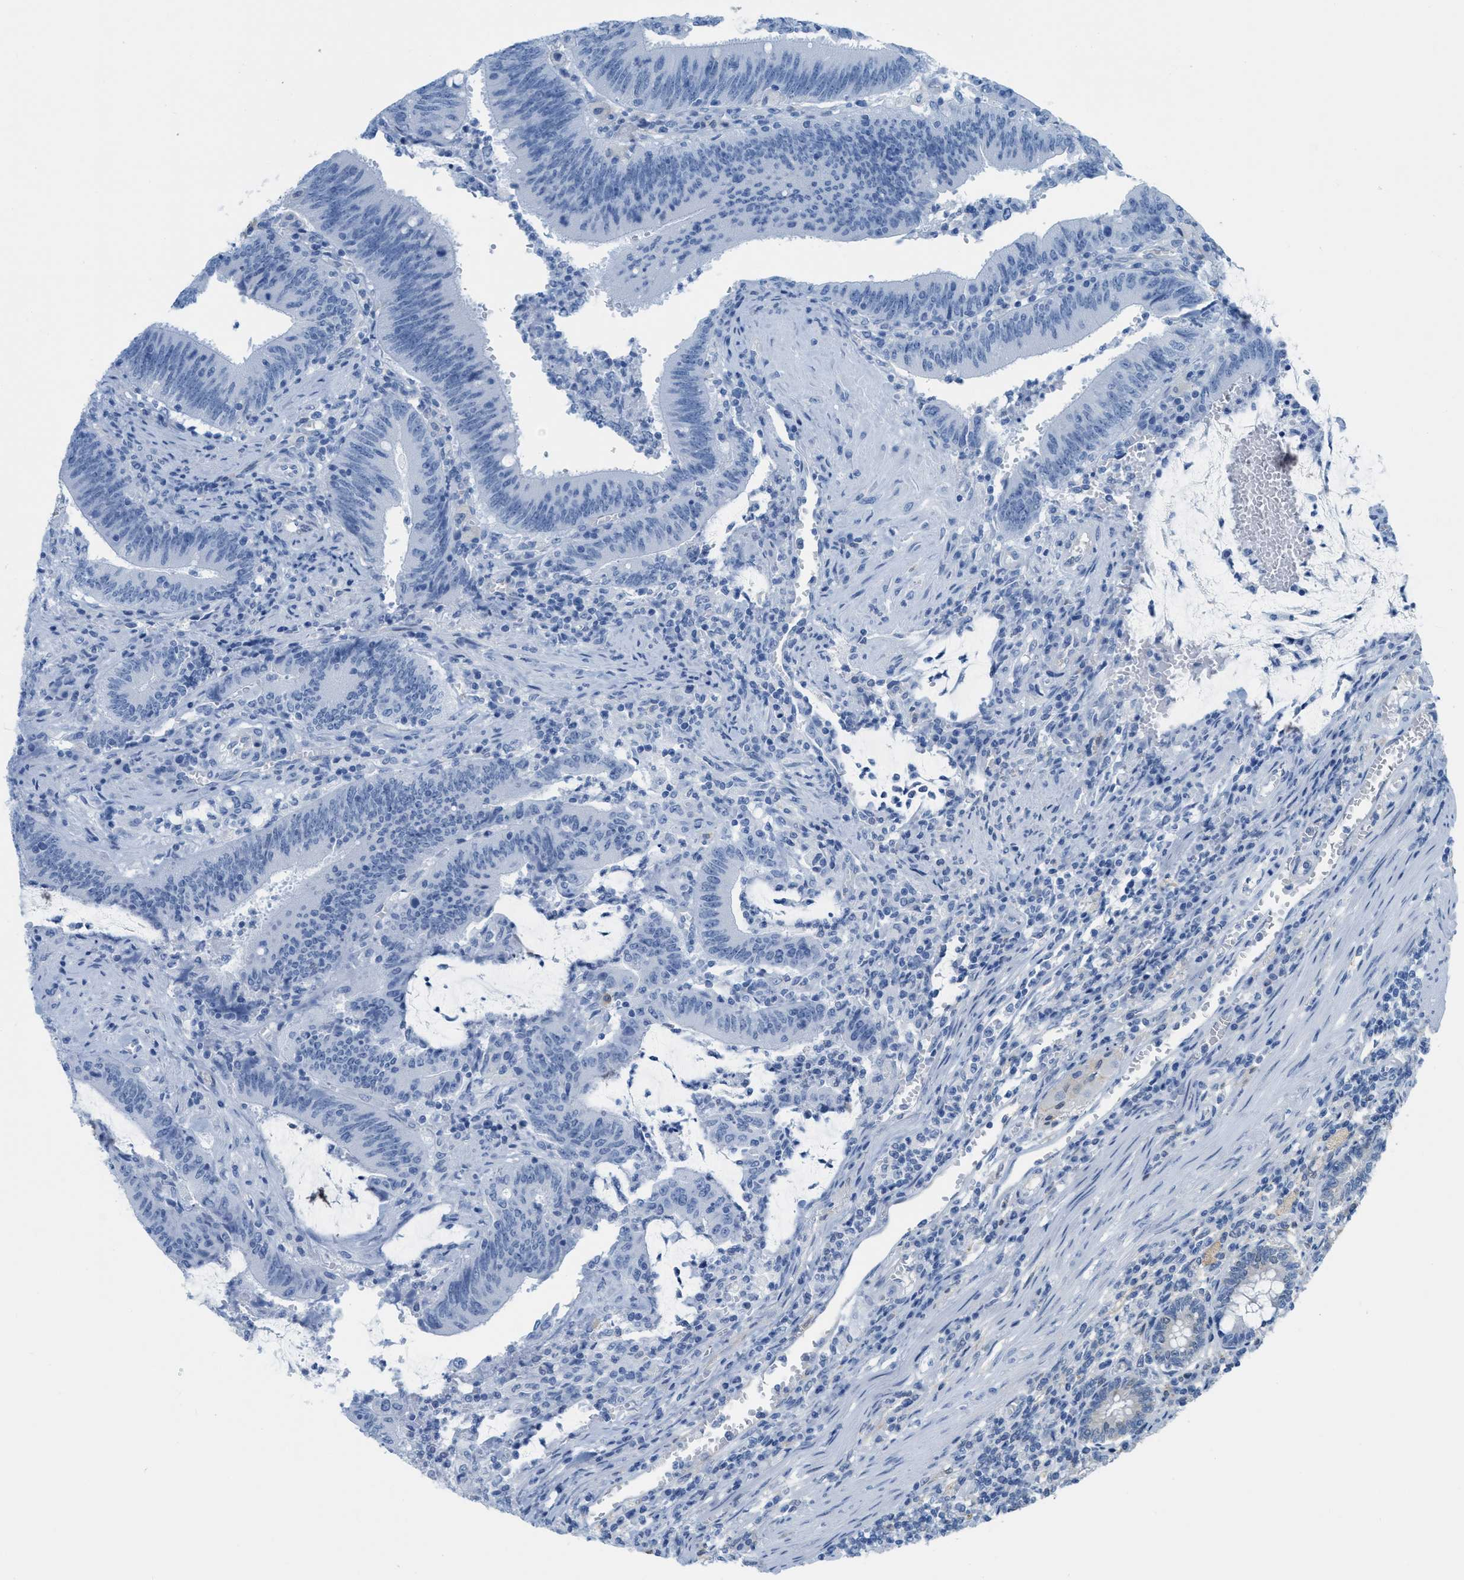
{"staining": {"intensity": "negative", "quantity": "none", "location": "none"}, "tissue": "colorectal cancer", "cell_type": "Tumor cells", "image_type": "cancer", "snomed": [{"axis": "morphology", "description": "Normal tissue, NOS"}, {"axis": "morphology", "description": "Adenocarcinoma, NOS"}, {"axis": "topography", "description": "Rectum"}], "caption": "Tumor cells show no significant expression in colorectal cancer. (Brightfield microscopy of DAB IHC at high magnification).", "gene": "ASGR1", "patient": {"sex": "female", "age": 66}}